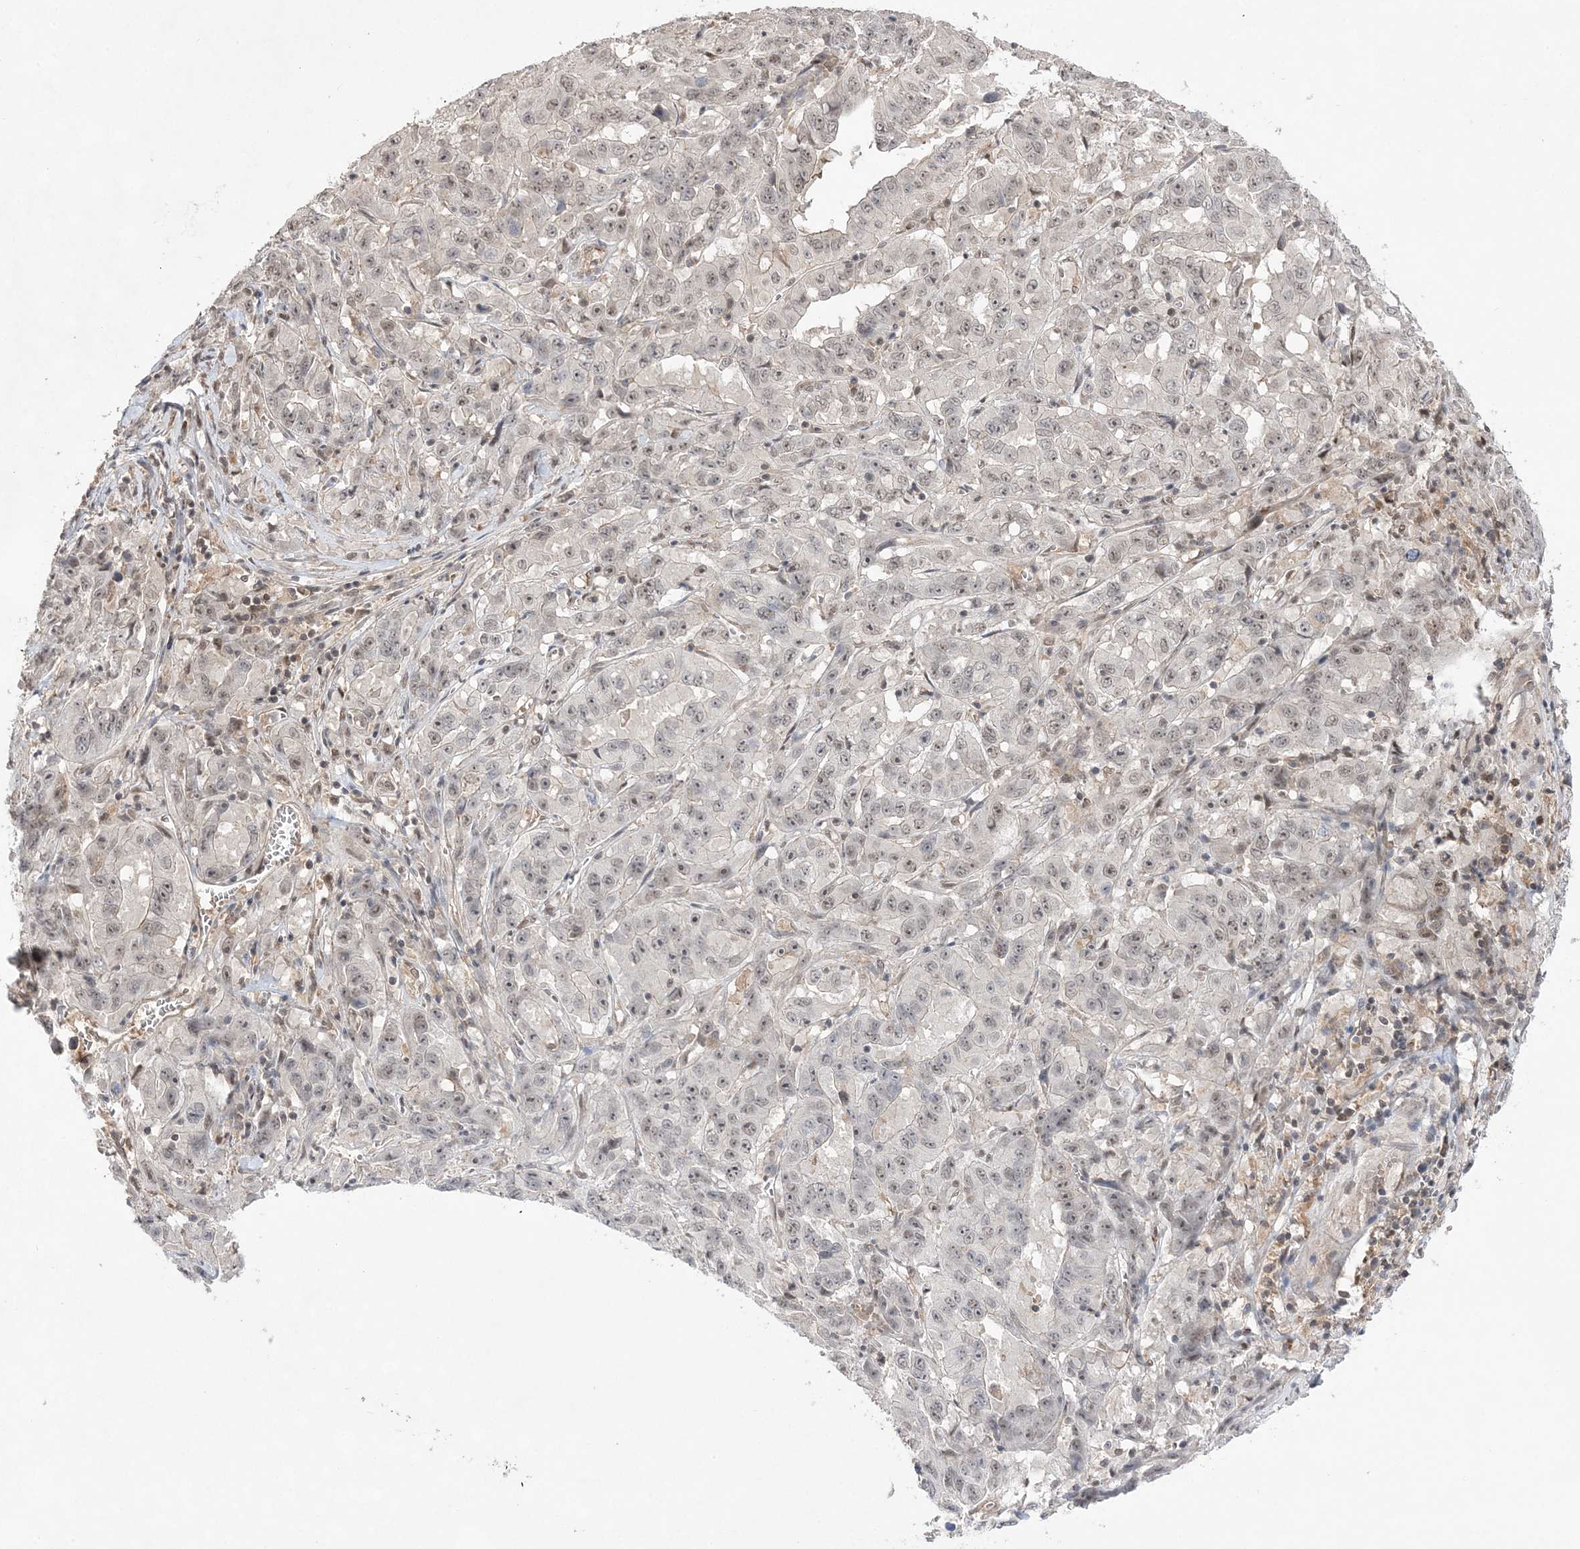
{"staining": {"intensity": "negative", "quantity": "none", "location": "none"}, "tissue": "pancreatic cancer", "cell_type": "Tumor cells", "image_type": "cancer", "snomed": [{"axis": "morphology", "description": "Adenocarcinoma, NOS"}, {"axis": "topography", "description": "Pancreas"}], "caption": "High power microscopy micrograph of an IHC micrograph of pancreatic cancer, revealing no significant expression in tumor cells.", "gene": "TMEM132B", "patient": {"sex": "male", "age": 63}}